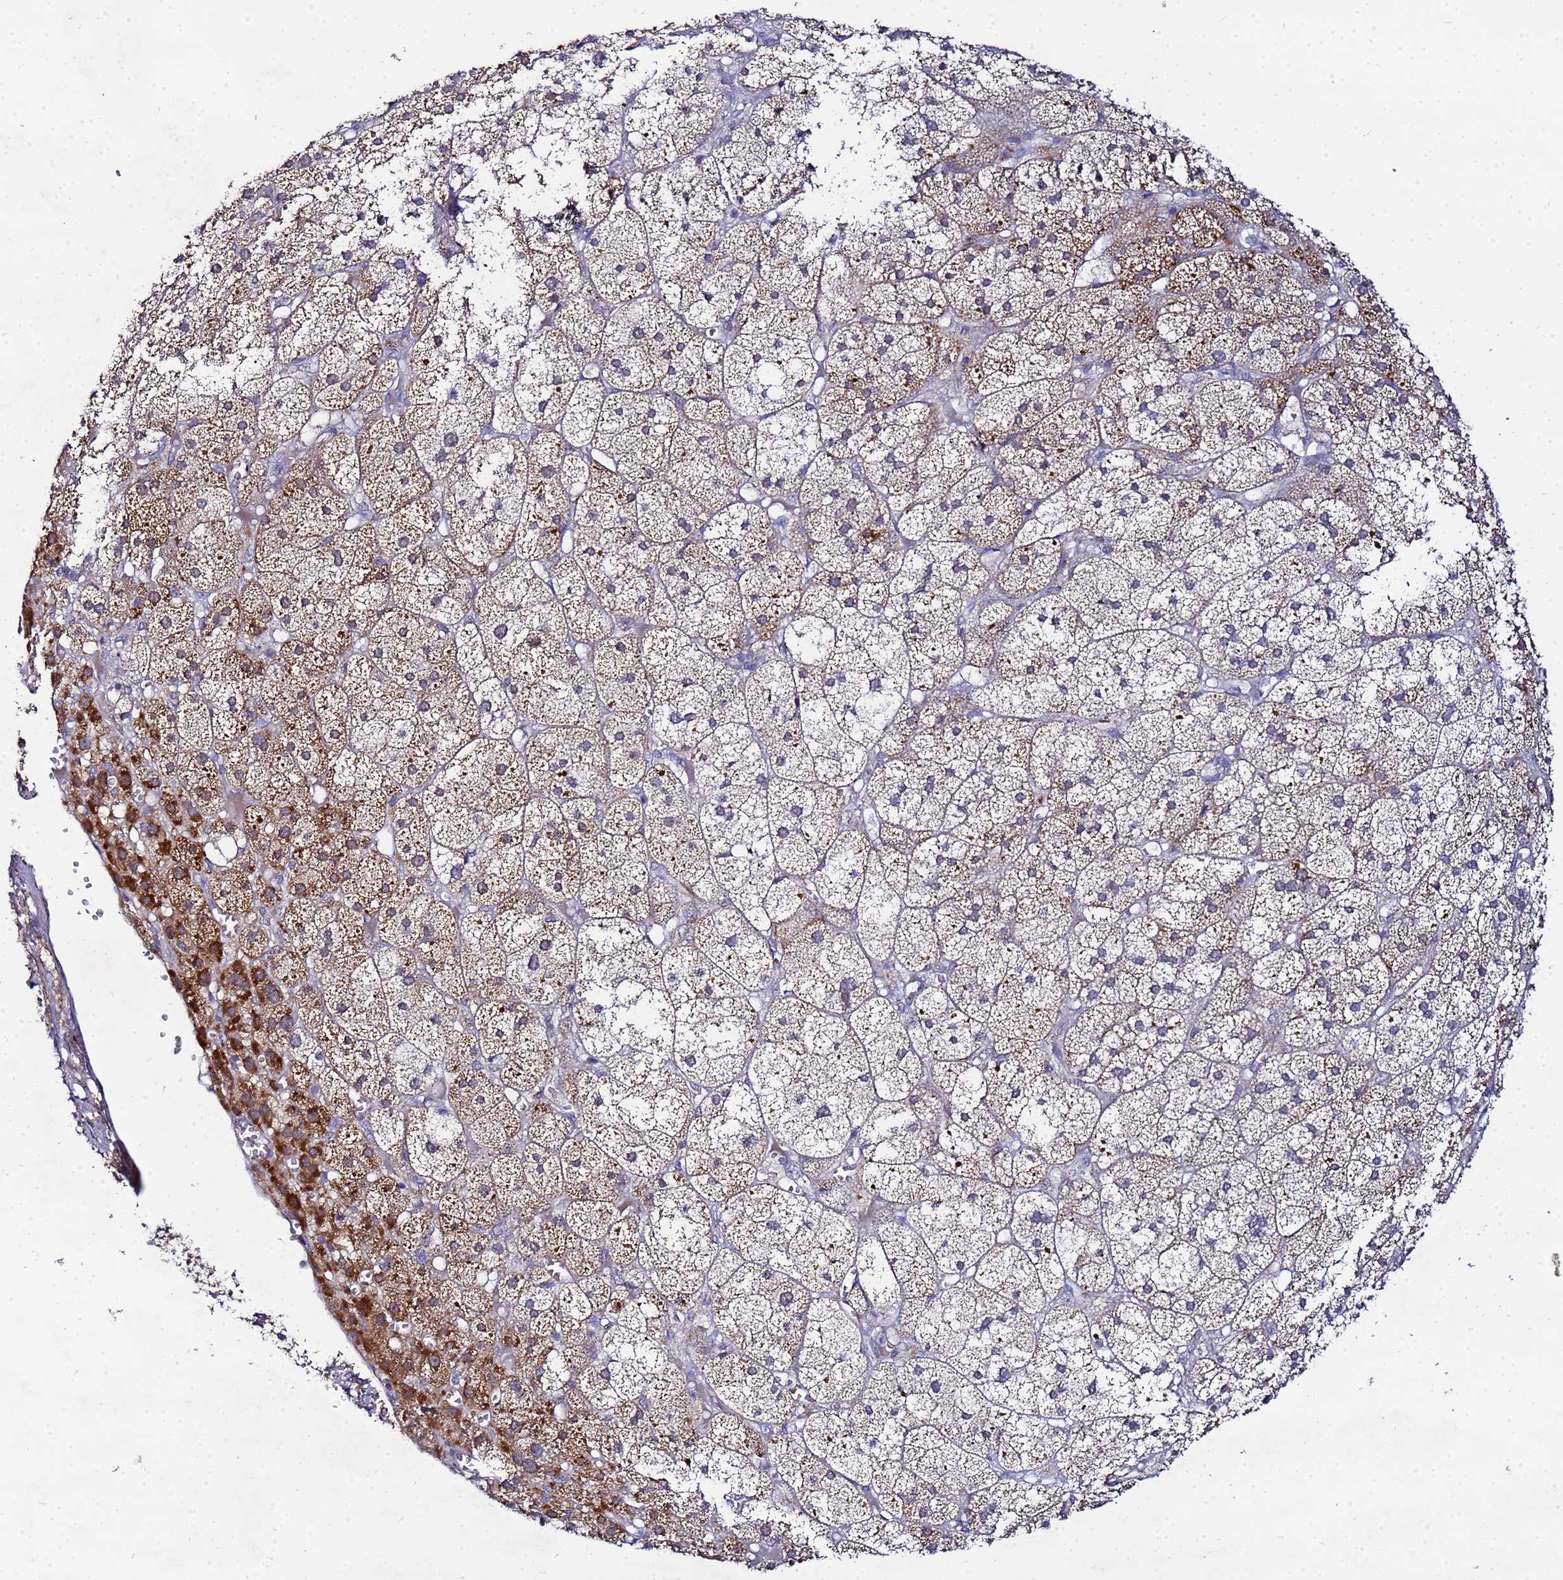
{"staining": {"intensity": "strong", "quantity": "25%-75%", "location": "cytoplasmic/membranous"}, "tissue": "adrenal gland", "cell_type": "Glandular cells", "image_type": "normal", "snomed": [{"axis": "morphology", "description": "Normal tissue, NOS"}, {"axis": "topography", "description": "Adrenal gland"}], "caption": "Protein staining exhibits strong cytoplasmic/membranous expression in about 25%-75% of glandular cells in unremarkable adrenal gland. The staining was performed using DAB to visualize the protein expression in brown, while the nuclei were stained in blue with hematoxylin (Magnification: 20x).", "gene": "FAHD2A", "patient": {"sex": "female", "age": 61}}